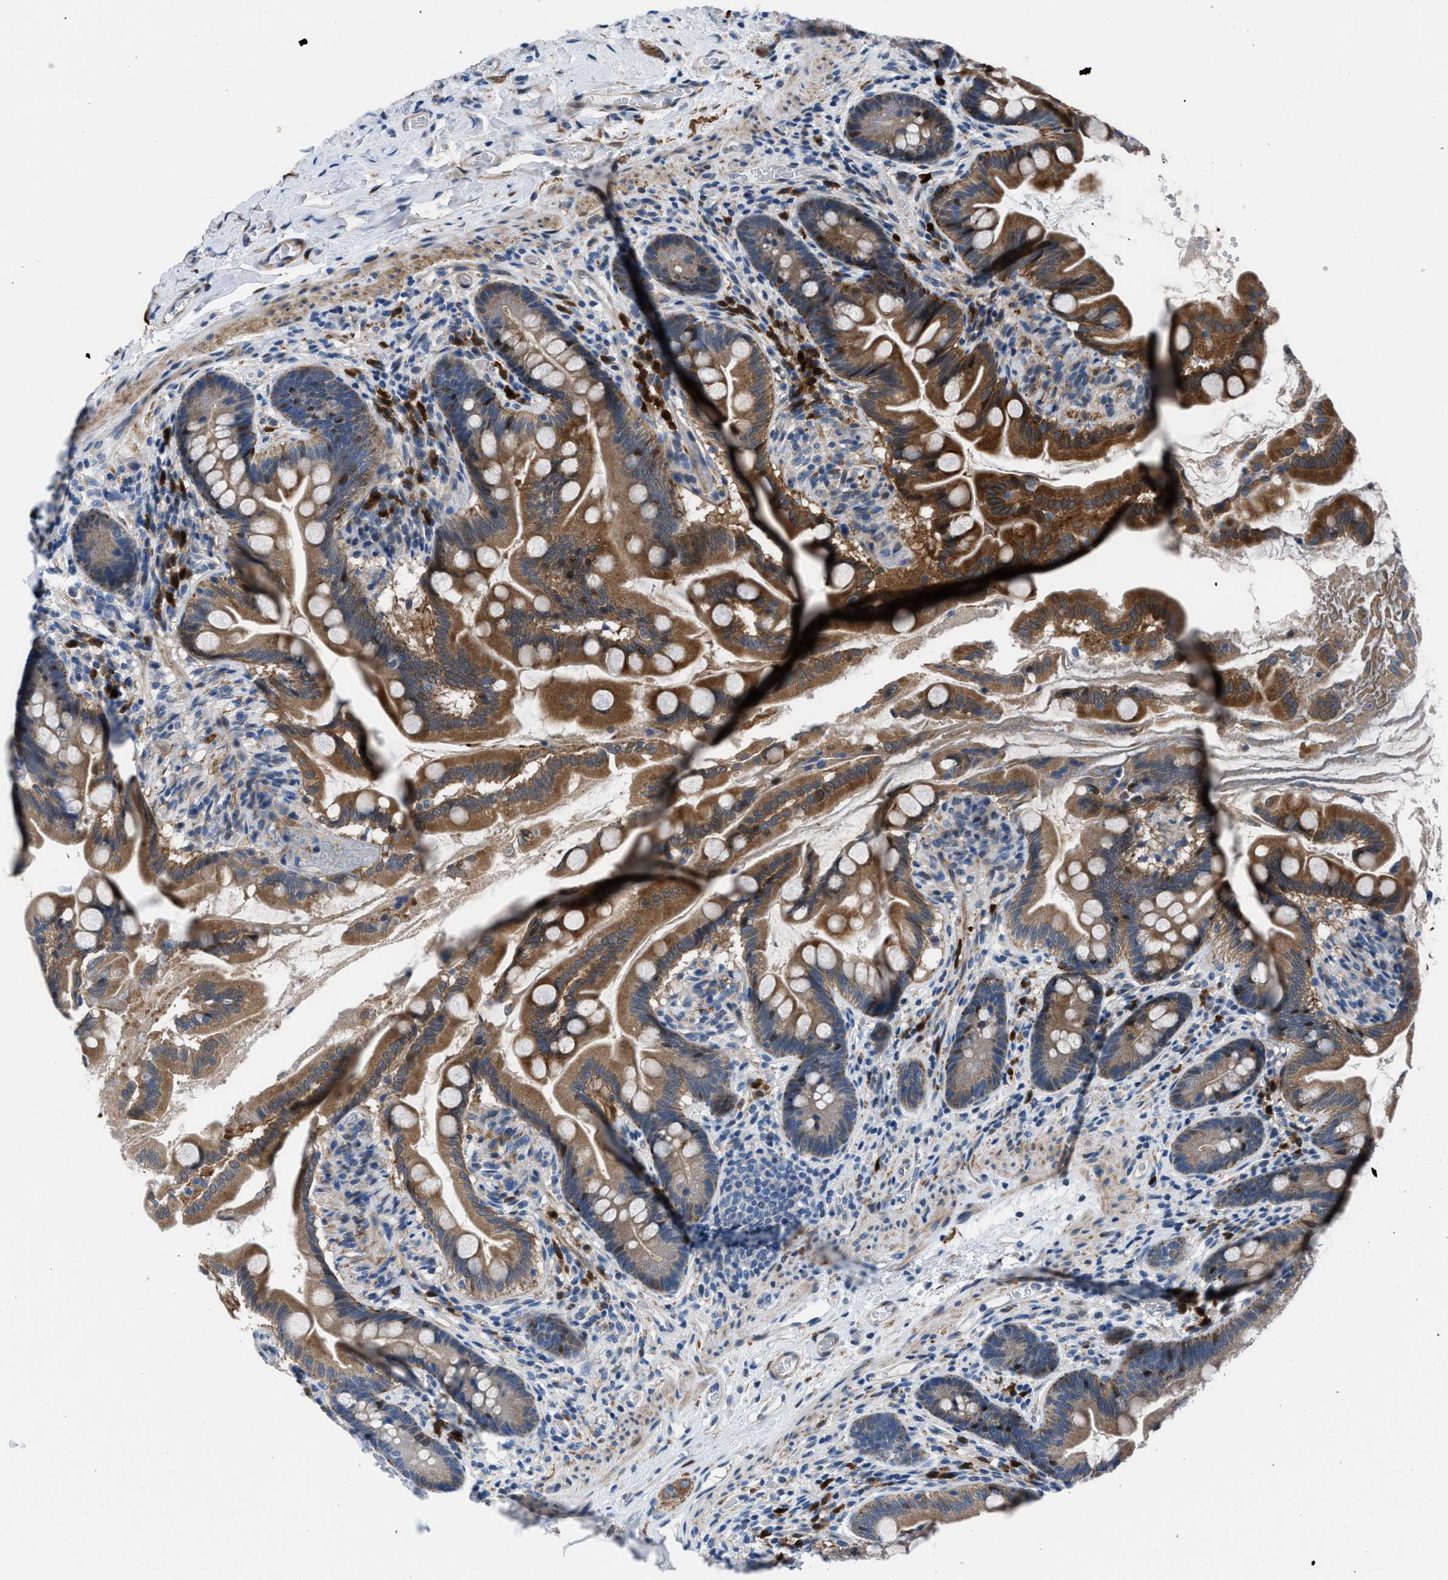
{"staining": {"intensity": "strong", "quantity": ">75%", "location": "cytoplasmic/membranous"}, "tissue": "small intestine", "cell_type": "Glandular cells", "image_type": "normal", "snomed": [{"axis": "morphology", "description": "Normal tissue, NOS"}, {"axis": "topography", "description": "Small intestine"}], "caption": "High-magnification brightfield microscopy of benign small intestine stained with DAB (3,3'-diaminobenzidine) (brown) and counterstained with hematoxylin (blue). glandular cells exhibit strong cytoplasmic/membranous expression is appreciated in about>75% of cells. The staining is performed using DAB (3,3'-diaminobenzidine) brown chromogen to label protein expression. The nuclei are counter-stained blue using hematoxylin.", "gene": "UAP1", "patient": {"sex": "female", "age": 56}}